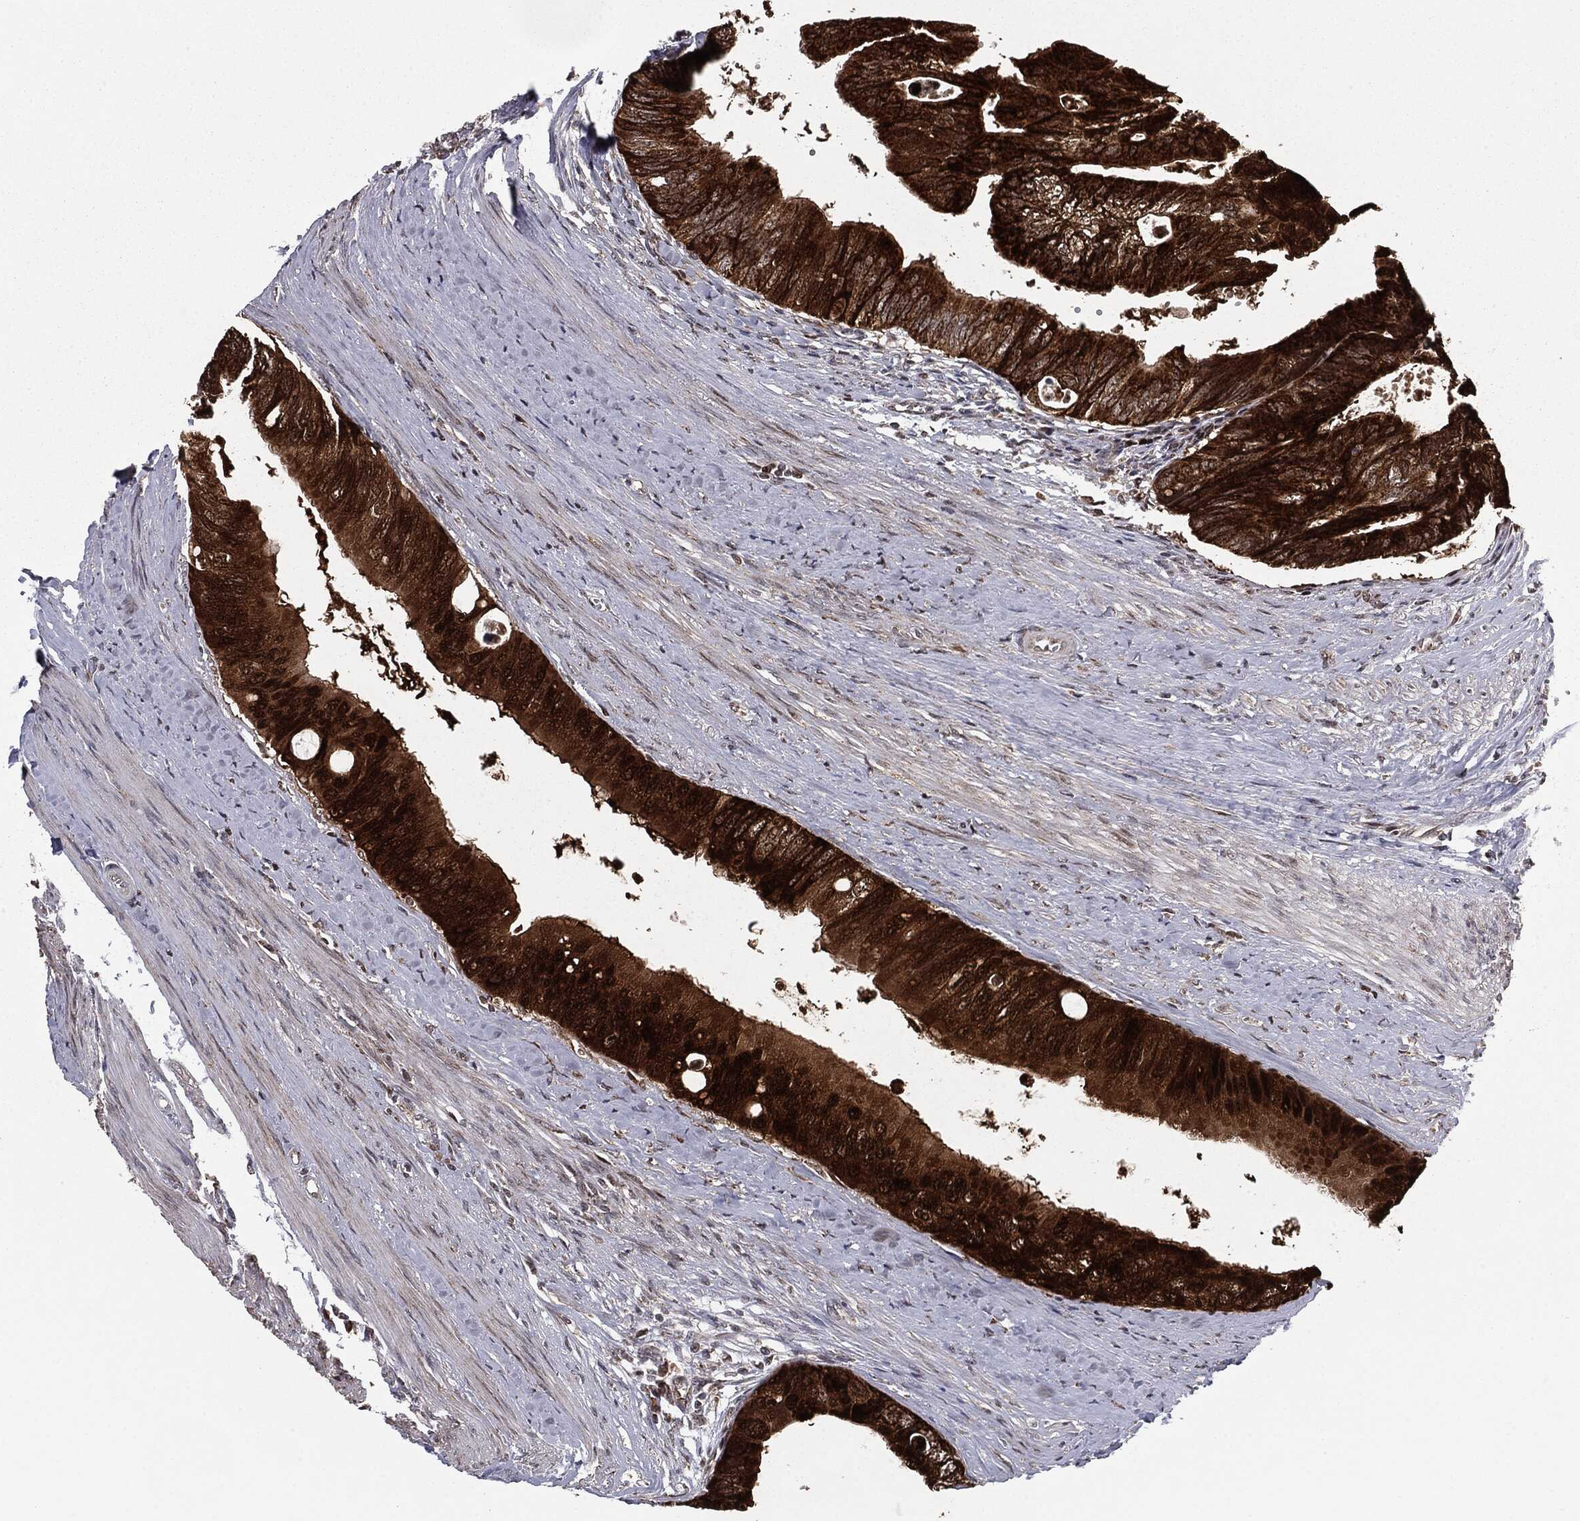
{"staining": {"intensity": "strong", "quantity": ">75%", "location": "cytoplasmic/membranous"}, "tissue": "colorectal cancer", "cell_type": "Tumor cells", "image_type": "cancer", "snomed": [{"axis": "morphology", "description": "Normal tissue, NOS"}, {"axis": "morphology", "description": "Adenocarcinoma, NOS"}, {"axis": "topography", "description": "Colon"}], "caption": "Immunohistochemical staining of adenocarcinoma (colorectal) demonstrates high levels of strong cytoplasmic/membranous positivity in about >75% of tumor cells. (IHC, brightfield microscopy, high magnification).", "gene": "CHCHD2", "patient": {"sex": "male", "age": 65}}